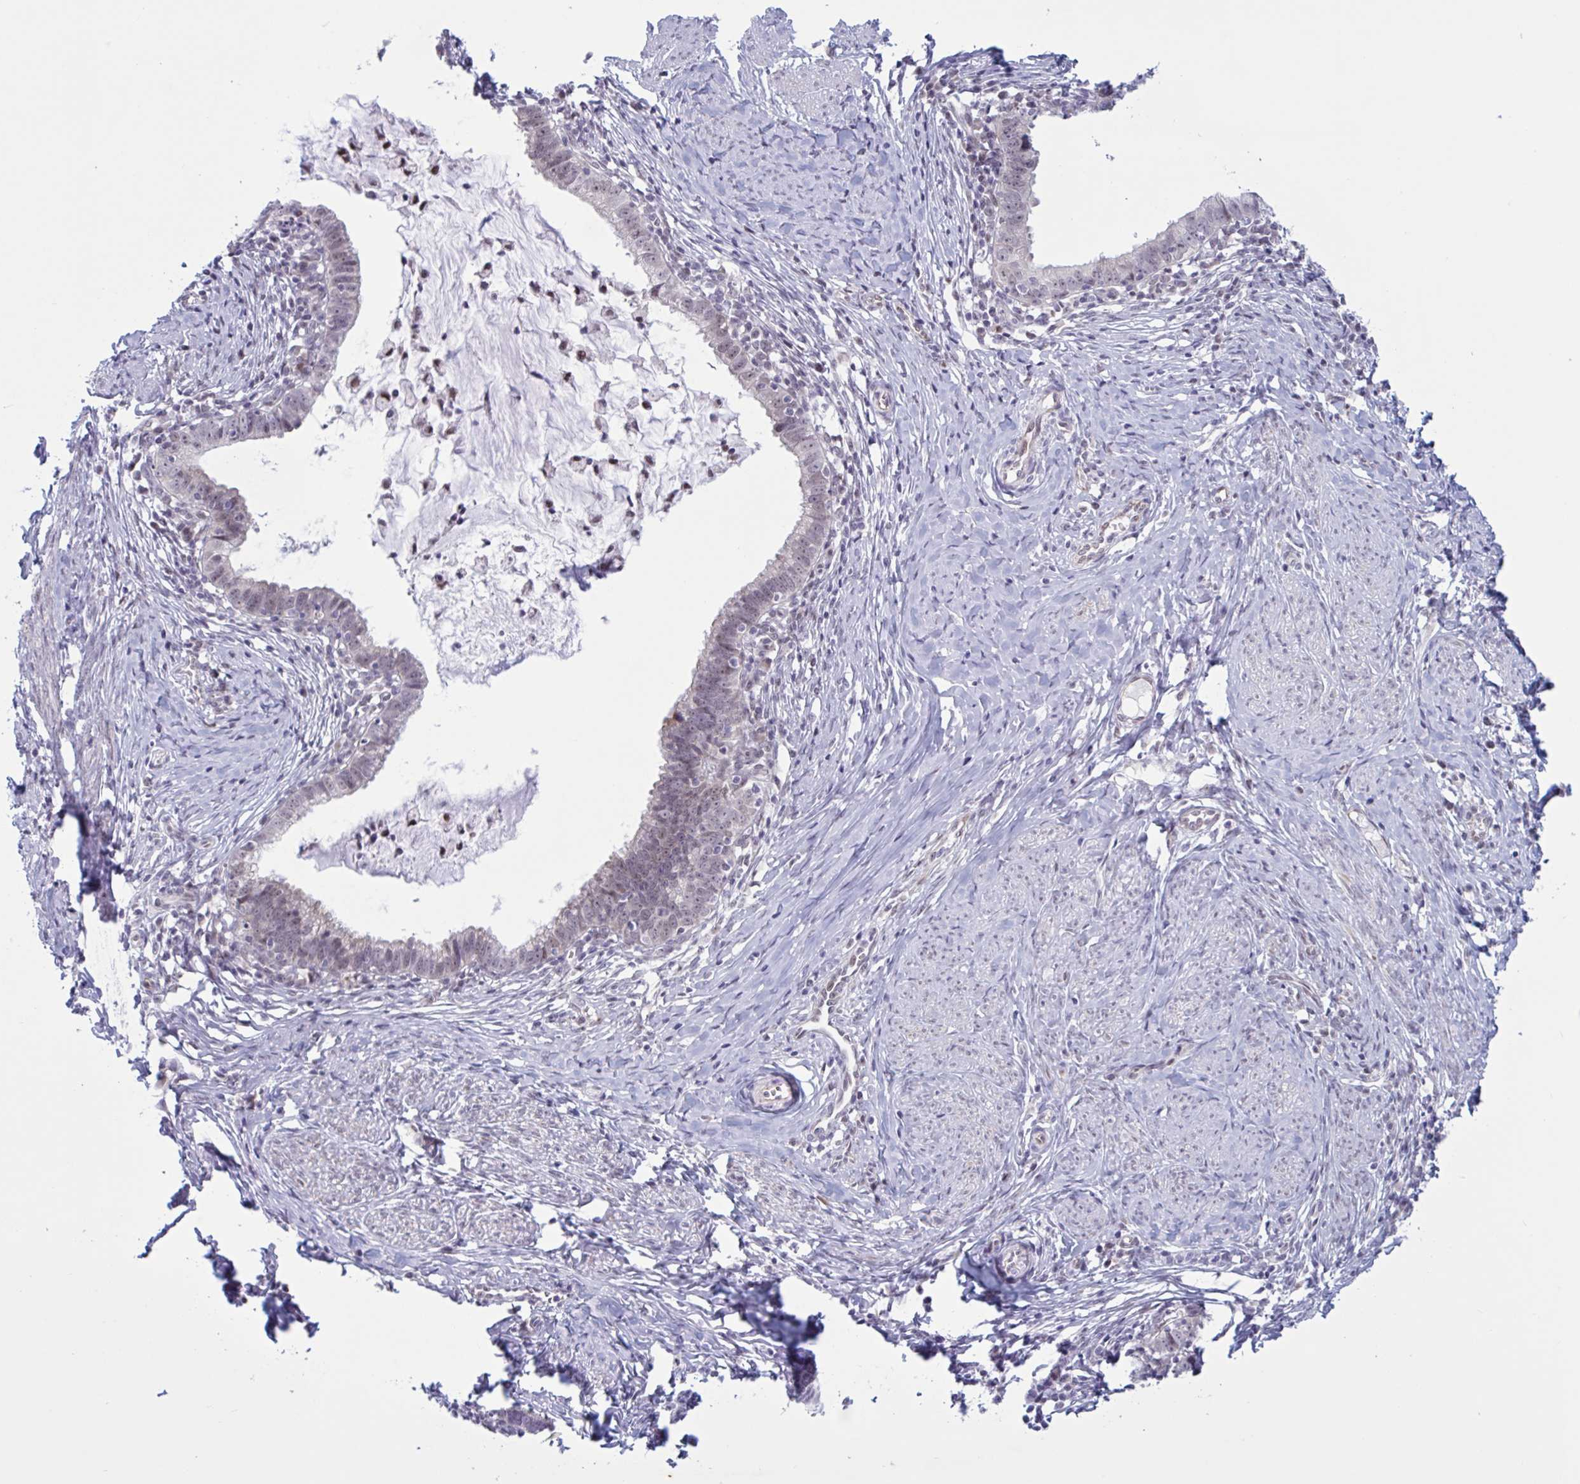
{"staining": {"intensity": "negative", "quantity": "none", "location": "none"}, "tissue": "cervical cancer", "cell_type": "Tumor cells", "image_type": "cancer", "snomed": [{"axis": "morphology", "description": "Adenocarcinoma, NOS"}, {"axis": "topography", "description": "Cervix"}], "caption": "High power microscopy micrograph of an immunohistochemistry micrograph of cervical cancer (adenocarcinoma), revealing no significant expression in tumor cells. (Immunohistochemistry, brightfield microscopy, high magnification).", "gene": "PRMT6", "patient": {"sex": "female", "age": 36}}